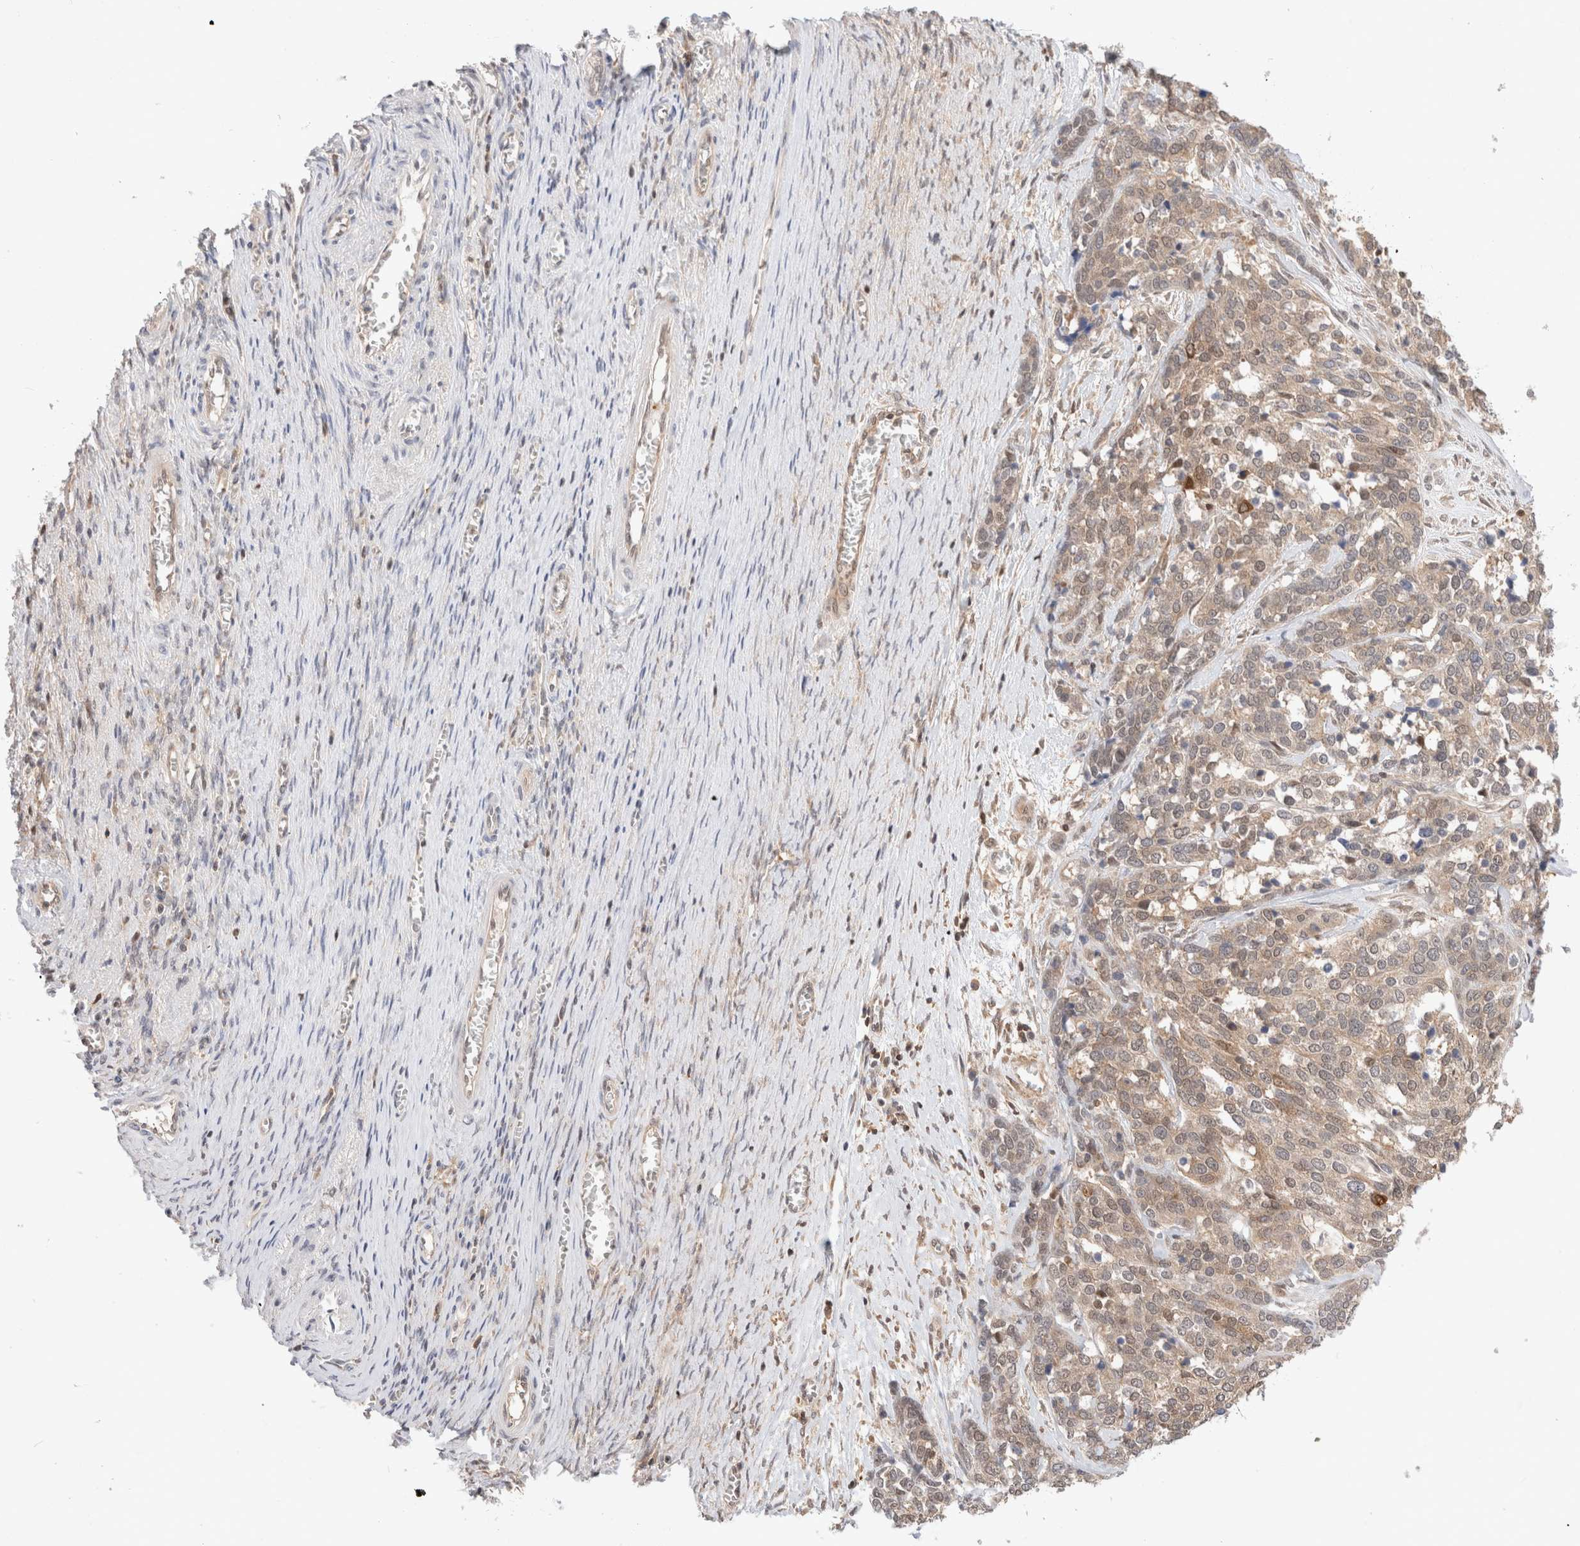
{"staining": {"intensity": "weak", "quantity": ">75%", "location": "cytoplasmic/membranous"}, "tissue": "ovarian cancer", "cell_type": "Tumor cells", "image_type": "cancer", "snomed": [{"axis": "morphology", "description": "Cystadenocarcinoma, serous, NOS"}, {"axis": "topography", "description": "Ovary"}], "caption": "A micrograph of ovarian cancer (serous cystadenocarcinoma) stained for a protein reveals weak cytoplasmic/membranous brown staining in tumor cells.", "gene": "C17orf97", "patient": {"sex": "female", "age": 44}}